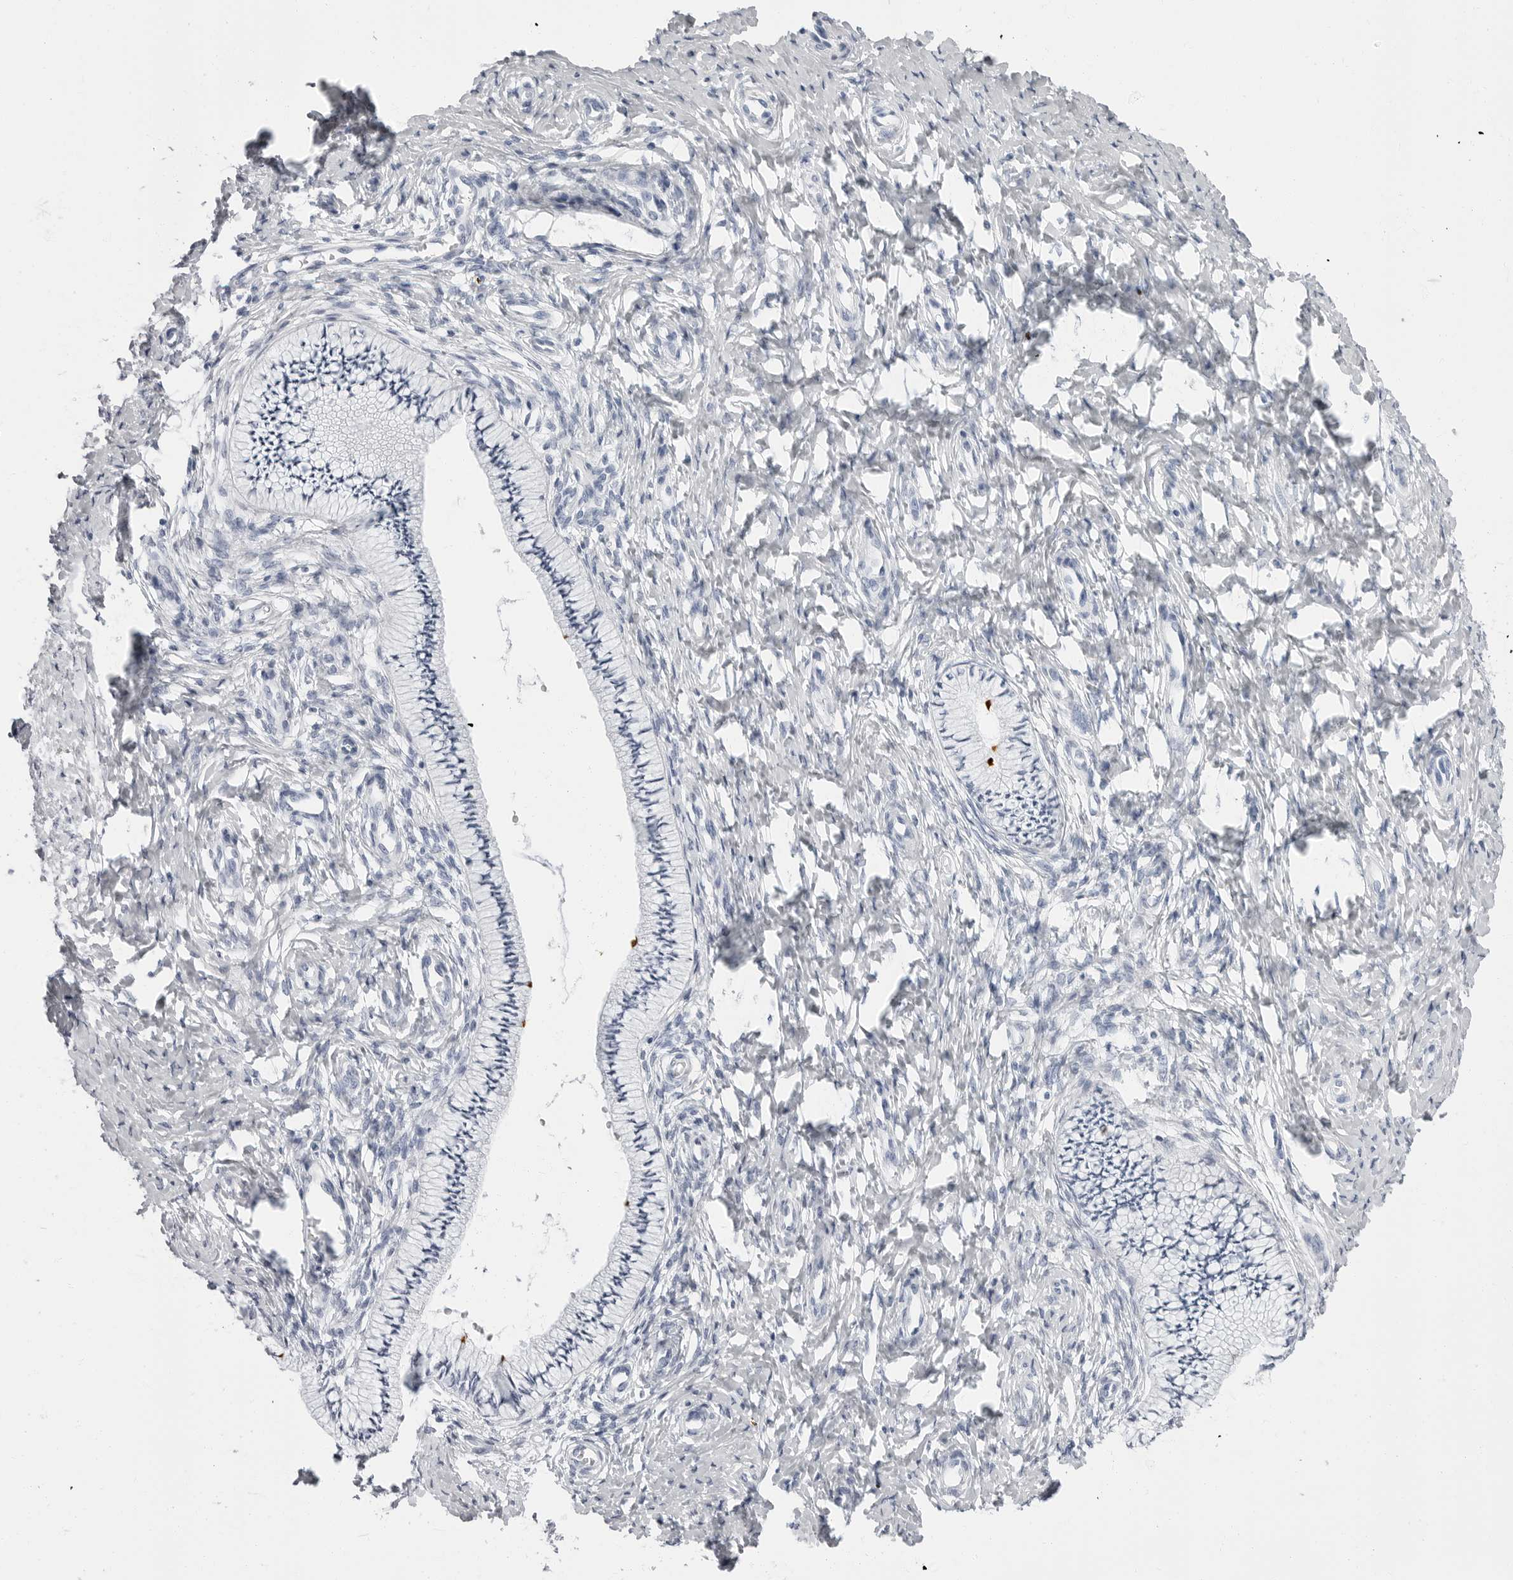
{"staining": {"intensity": "strong", "quantity": "<25%", "location": "cytoplasmic/membranous"}, "tissue": "cervix", "cell_type": "Glandular cells", "image_type": "normal", "snomed": [{"axis": "morphology", "description": "Normal tissue, NOS"}, {"axis": "topography", "description": "Cervix"}], "caption": "This is a histology image of immunohistochemistry (IHC) staining of normal cervix, which shows strong positivity in the cytoplasmic/membranous of glandular cells.", "gene": "ERICH3", "patient": {"sex": "female", "age": 36}}